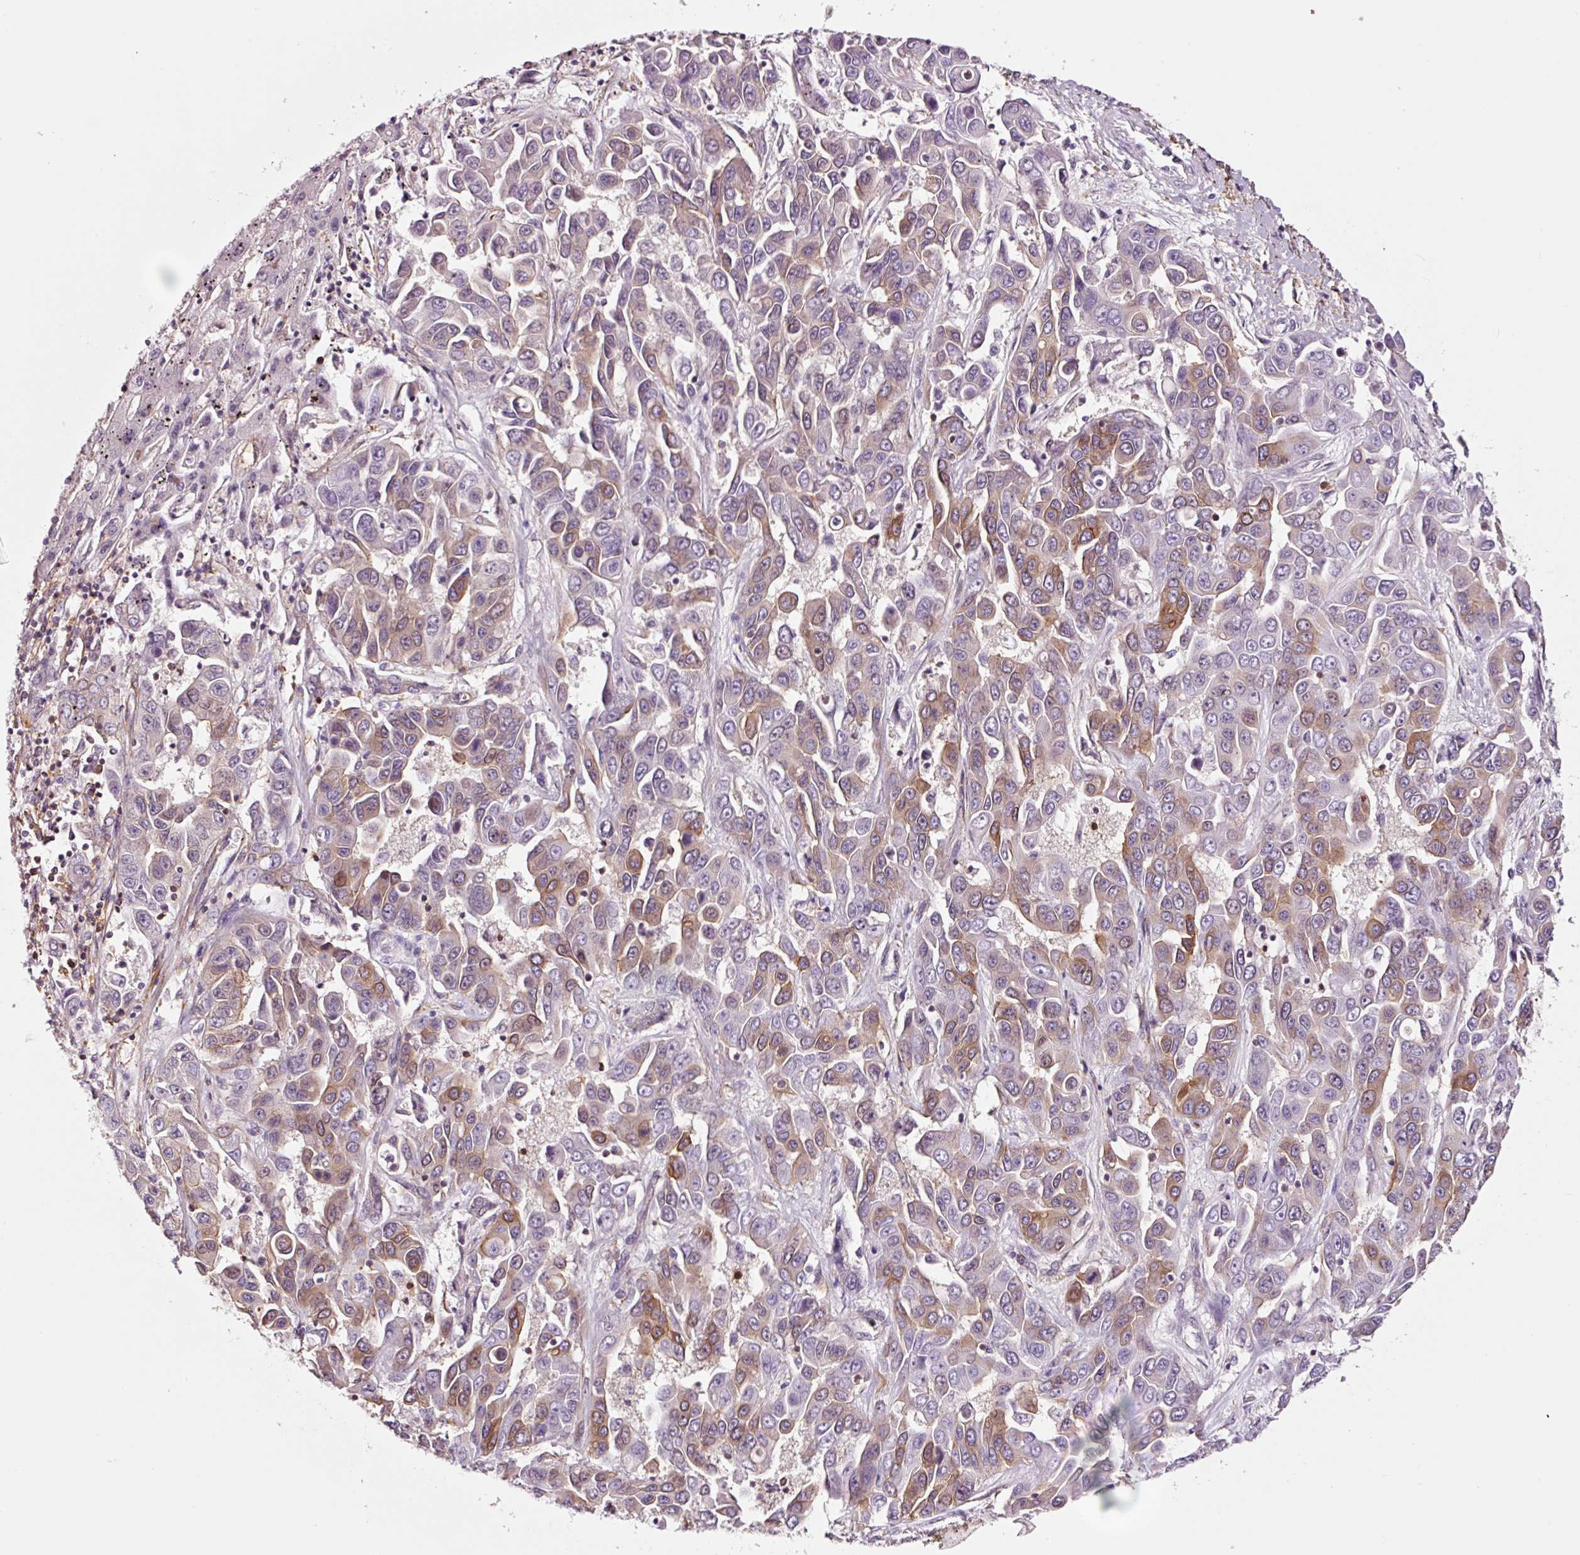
{"staining": {"intensity": "moderate", "quantity": "25%-75%", "location": "cytoplasmic/membranous"}, "tissue": "liver cancer", "cell_type": "Tumor cells", "image_type": "cancer", "snomed": [{"axis": "morphology", "description": "Cholangiocarcinoma"}, {"axis": "topography", "description": "Liver"}], "caption": "The immunohistochemical stain shows moderate cytoplasmic/membranous staining in tumor cells of liver cancer (cholangiocarcinoma) tissue.", "gene": "ADD3", "patient": {"sex": "female", "age": 52}}